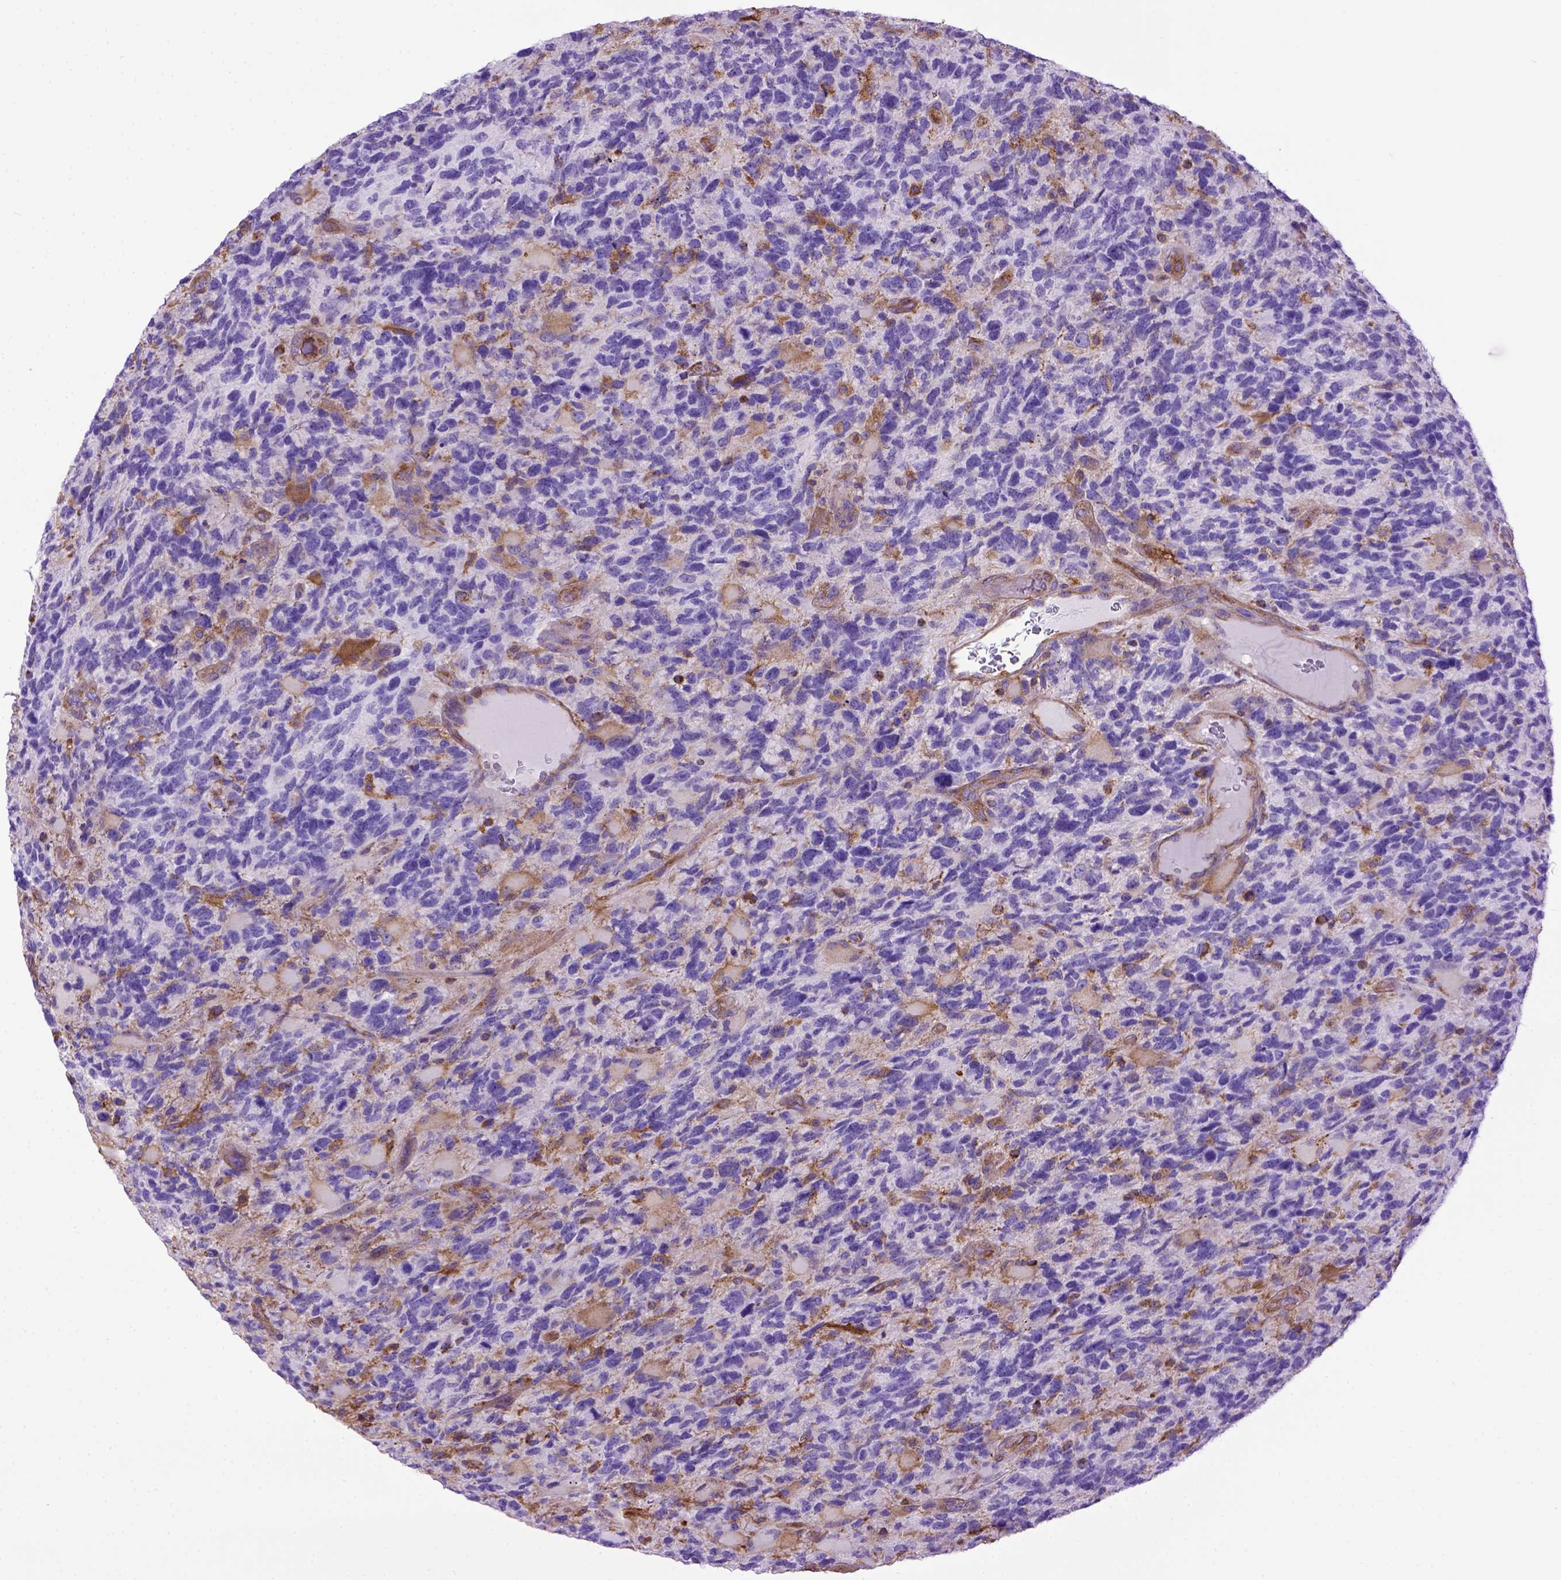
{"staining": {"intensity": "negative", "quantity": "none", "location": "none"}, "tissue": "glioma", "cell_type": "Tumor cells", "image_type": "cancer", "snomed": [{"axis": "morphology", "description": "Glioma, malignant, High grade"}, {"axis": "topography", "description": "Brain"}], "caption": "This is an immunohistochemistry histopathology image of glioma. There is no expression in tumor cells.", "gene": "MVP", "patient": {"sex": "female", "age": 71}}